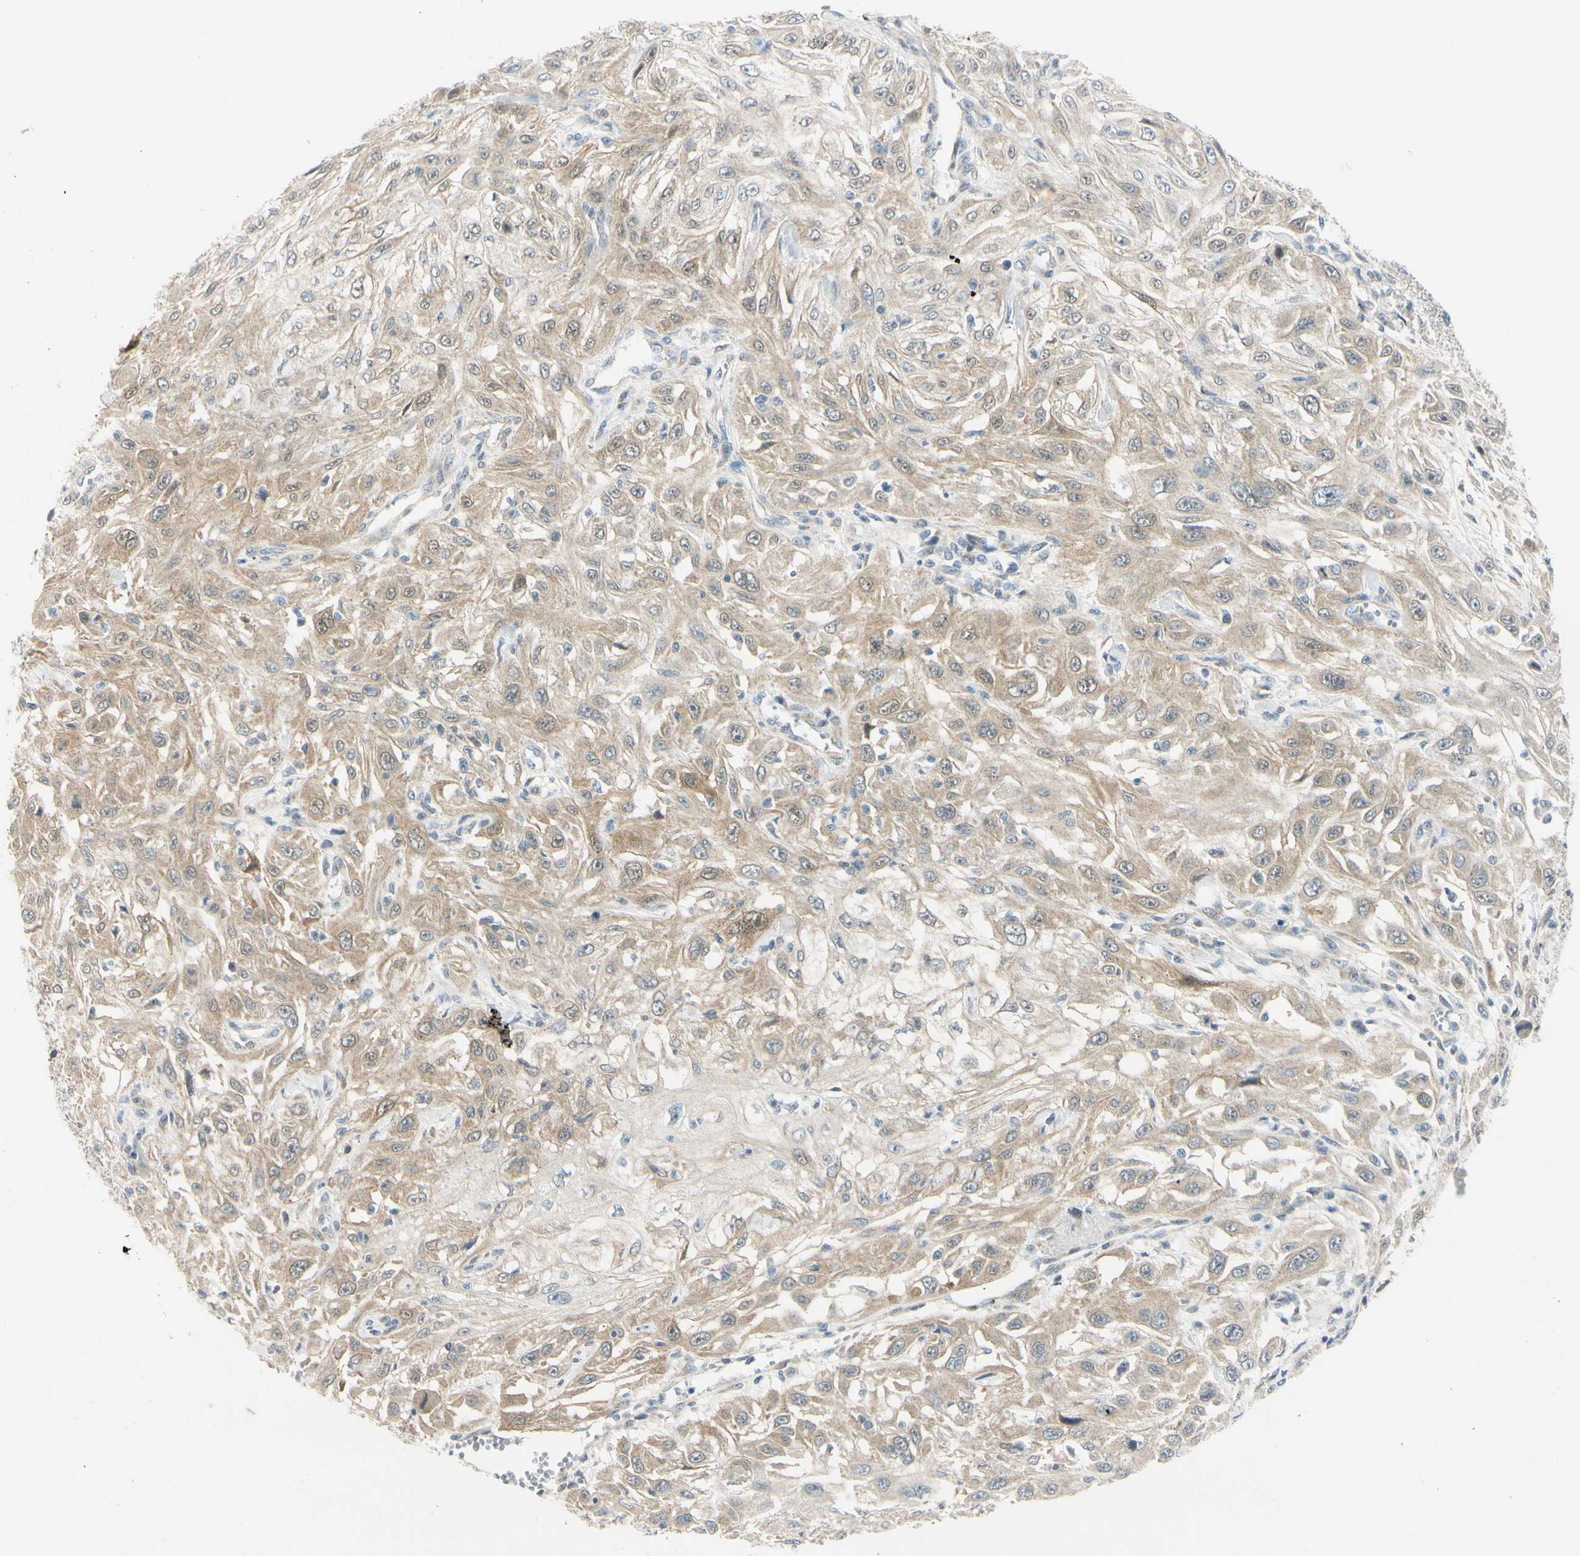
{"staining": {"intensity": "weak", "quantity": ">75%", "location": "cytoplasmic/membranous"}, "tissue": "skin cancer", "cell_type": "Tumor cells", "image_type": "cancer", "snomed": [{"axis": "morphology", "description": "Squamous cell carcinoma, NOS"}, {"axis": "topography", "description": "Skin"}], "caption": "Weak cytoplasmic/membranous protein staining is appreciated in approximately >75% of tumor cells in skin cancer.", "gene": "FHL2", "patient": {"sex": "male", "age": 75}}